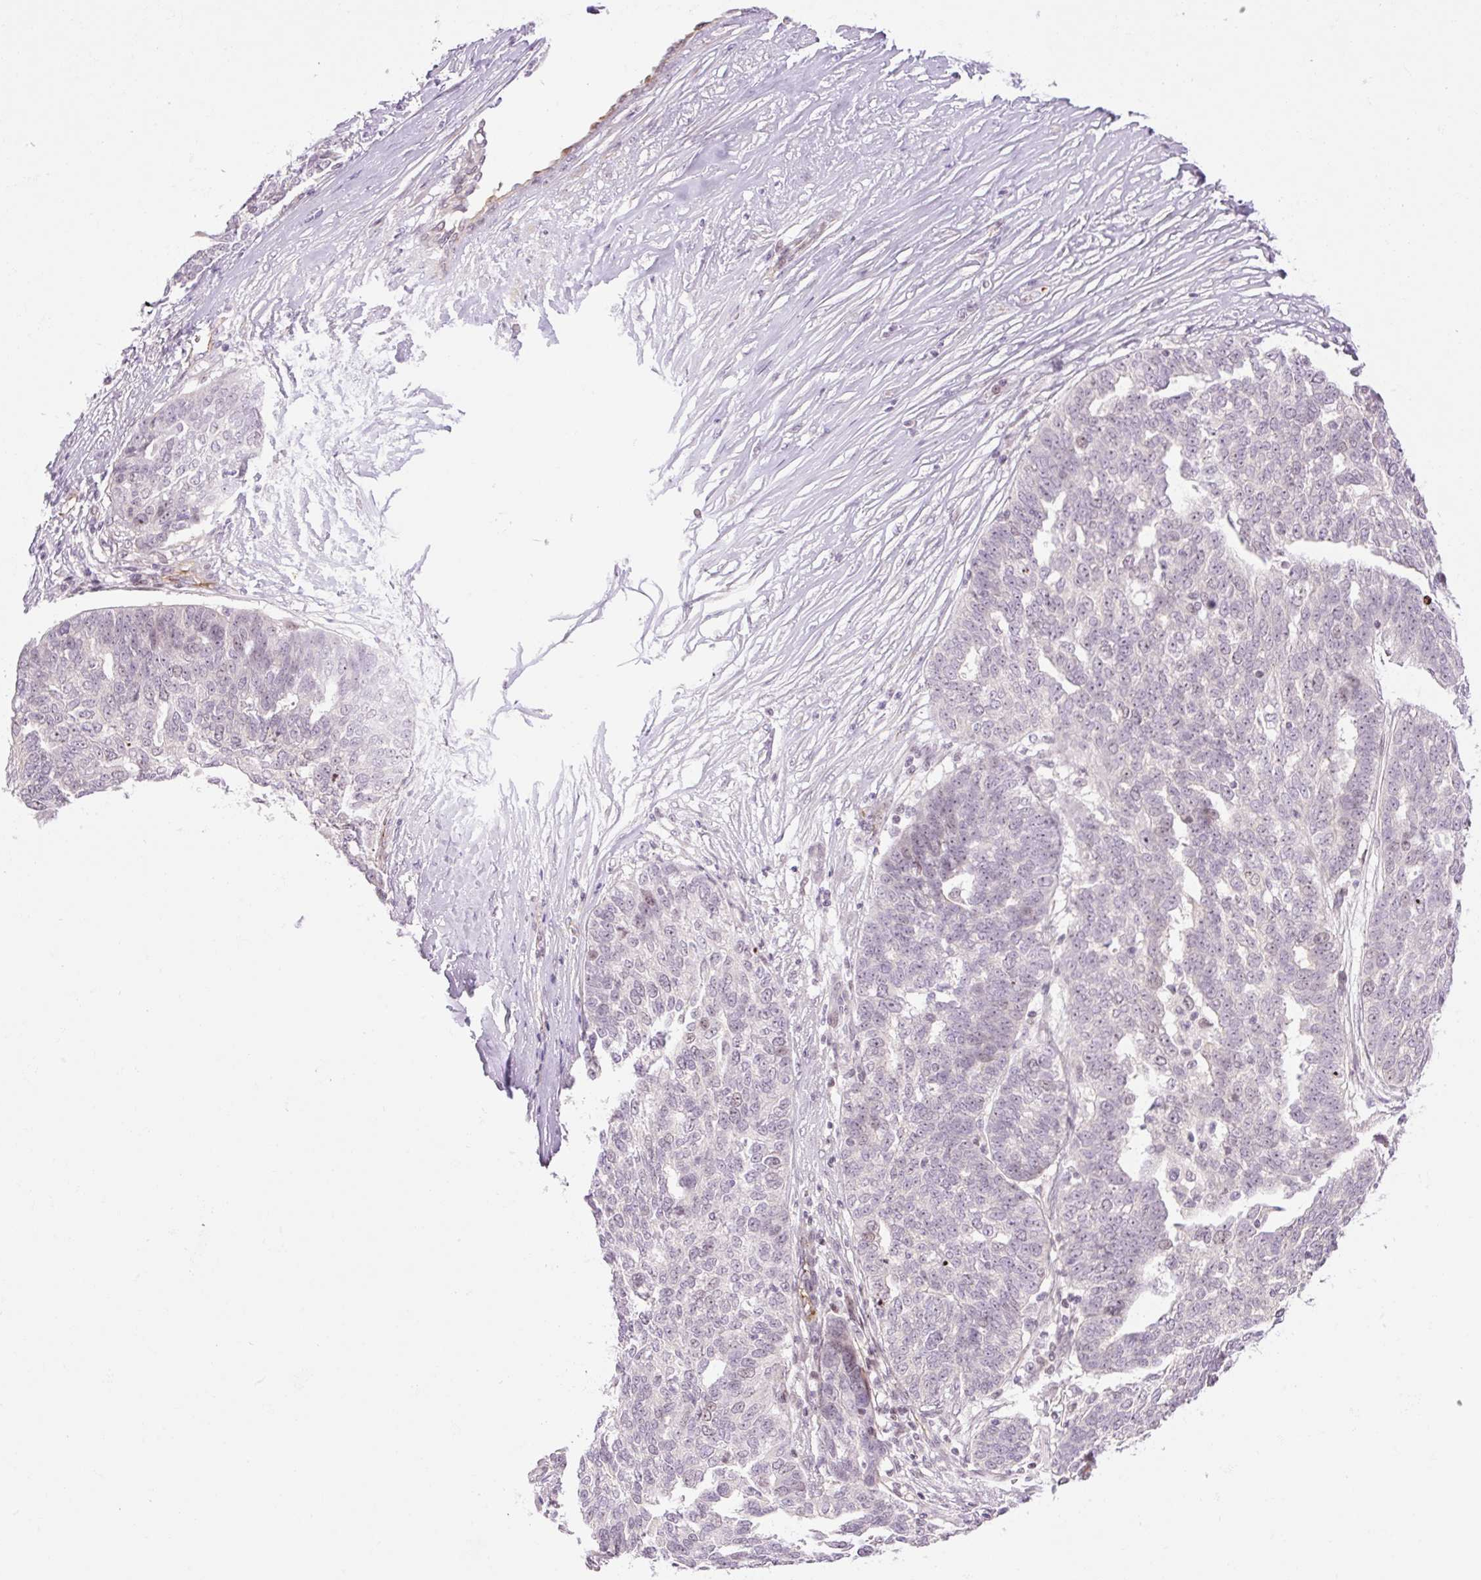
{"staining": {"intensity": "negative", "quantity": "none", "location": "none"}, "tissue": "ovarian cancer", "cell_type": "Tumor cells", "image_type": "cancer", "snomed": [{"axis": "morphology", "description": "Cystadenocarcinoma, serous, NOS"}, {"axis": "topography", "description": "Ovary"}], "caption": "The image displays no staining of tumor cells in ovarian cancer (serous cystadenocarcinoma). The staining is performed using DAB (3,3'-diaminobenzidine) brown chromogen with nuclei counter-stained in using hematoxylin.", "gene": "ZNF417", "patient": {"sex": "female", "age": 59}}